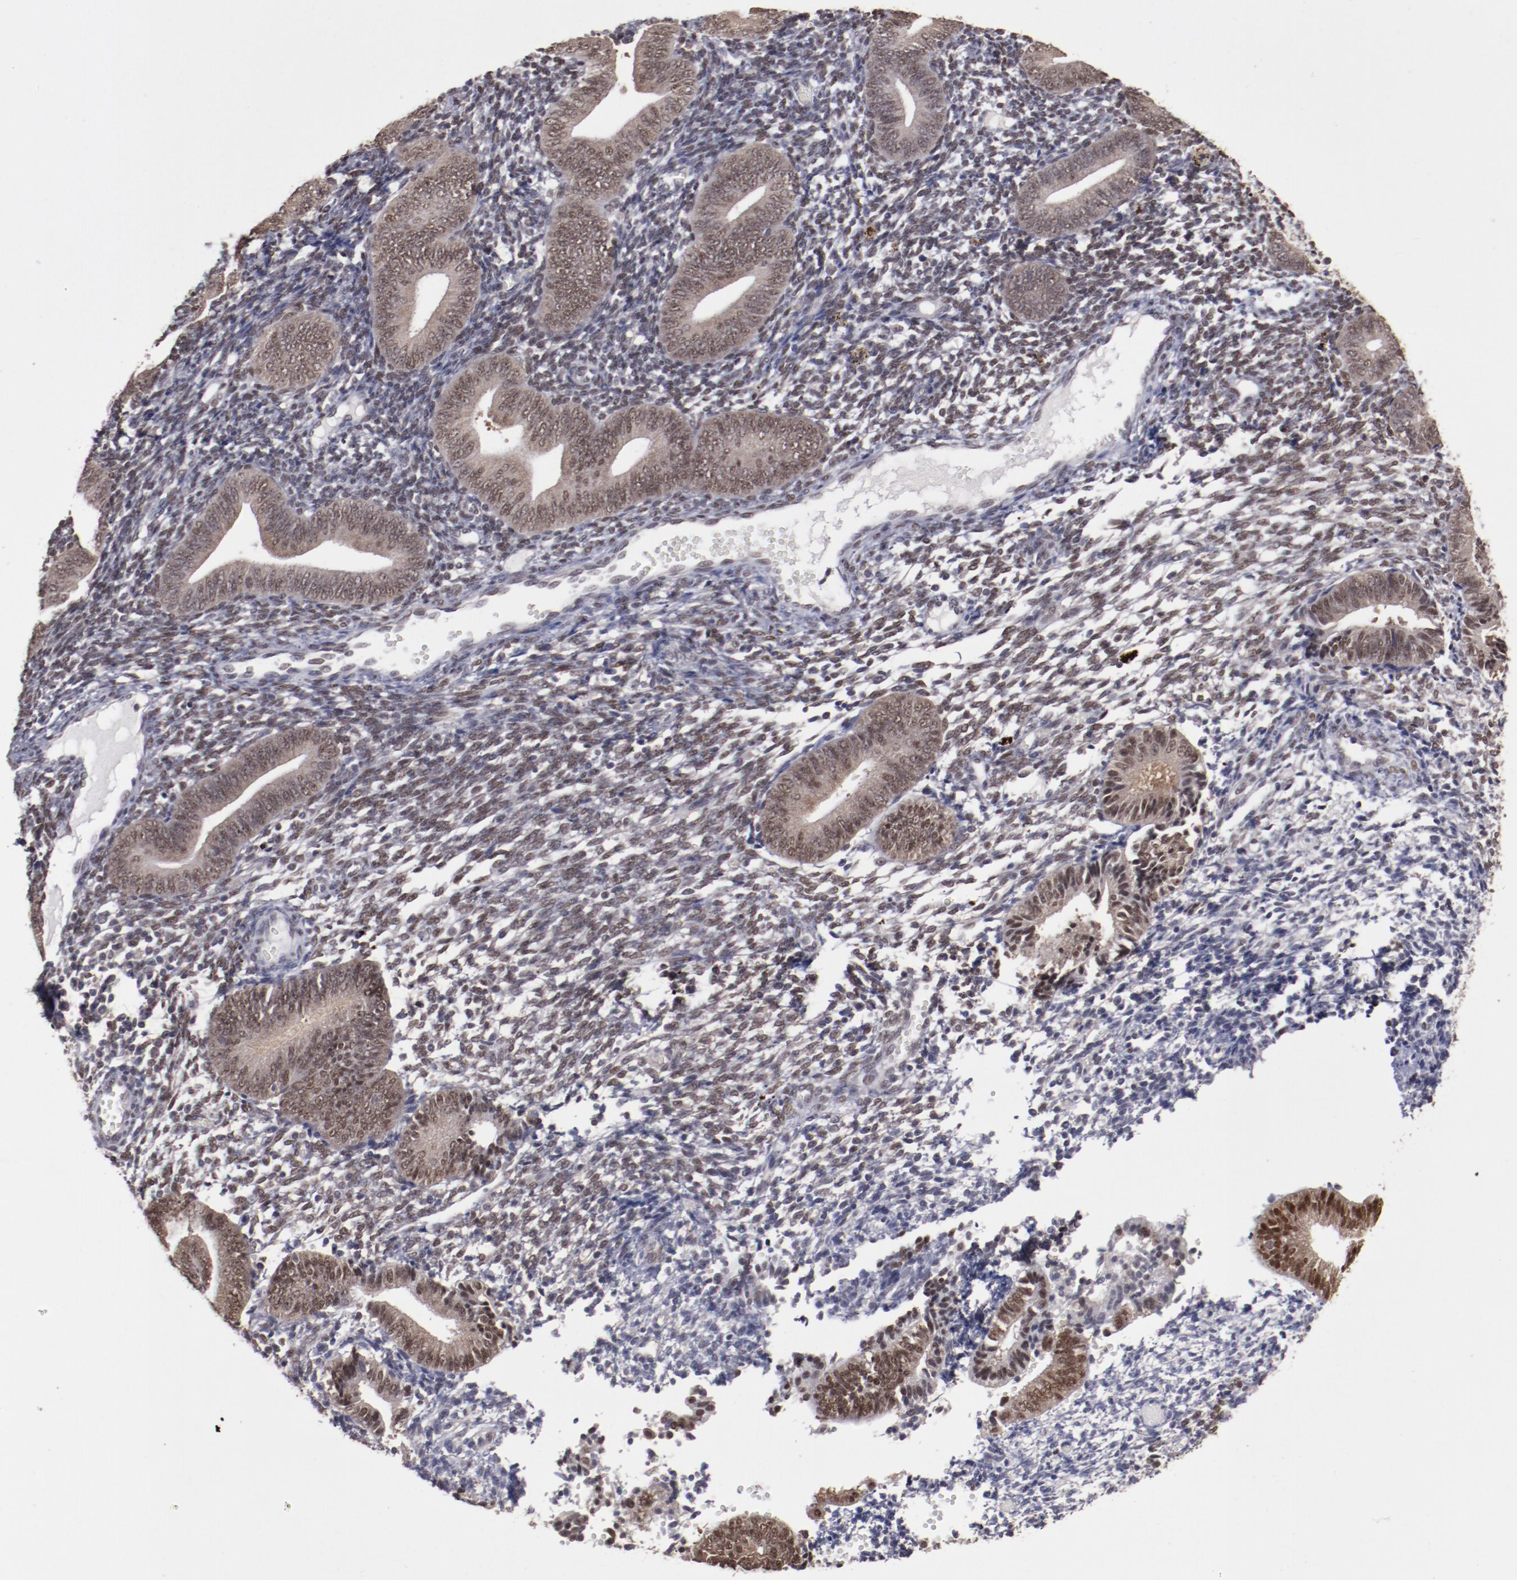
{"staining": {"intensity": "weak", "quantity": ">75%", "location": "nuclear"}, "tissue": "endometrium", "cell_type": "Cells in endometrial stroma", "image_type": "normal", "snomed": [{"axis": "morphology", "description": "Normal tissue, NOS"}, {"axis": "topography", "description": "Uterus"}, {"axis": "topography", "description": "Endometrium"}], "caption": "Endometrium stained with DAB immunohistochemistry (IHC) exhibits low levels of weak nuclear staining in about >75% of cells in endometrial stroma. The staining is performed using DAB (3,3'-diaminobenzidine) brown chromogen to label protein expression. The nuclei are counter-stained blue using hematoxylin.", "gene": "ARNT", "patient": {"sex": "female", "age": 33}}